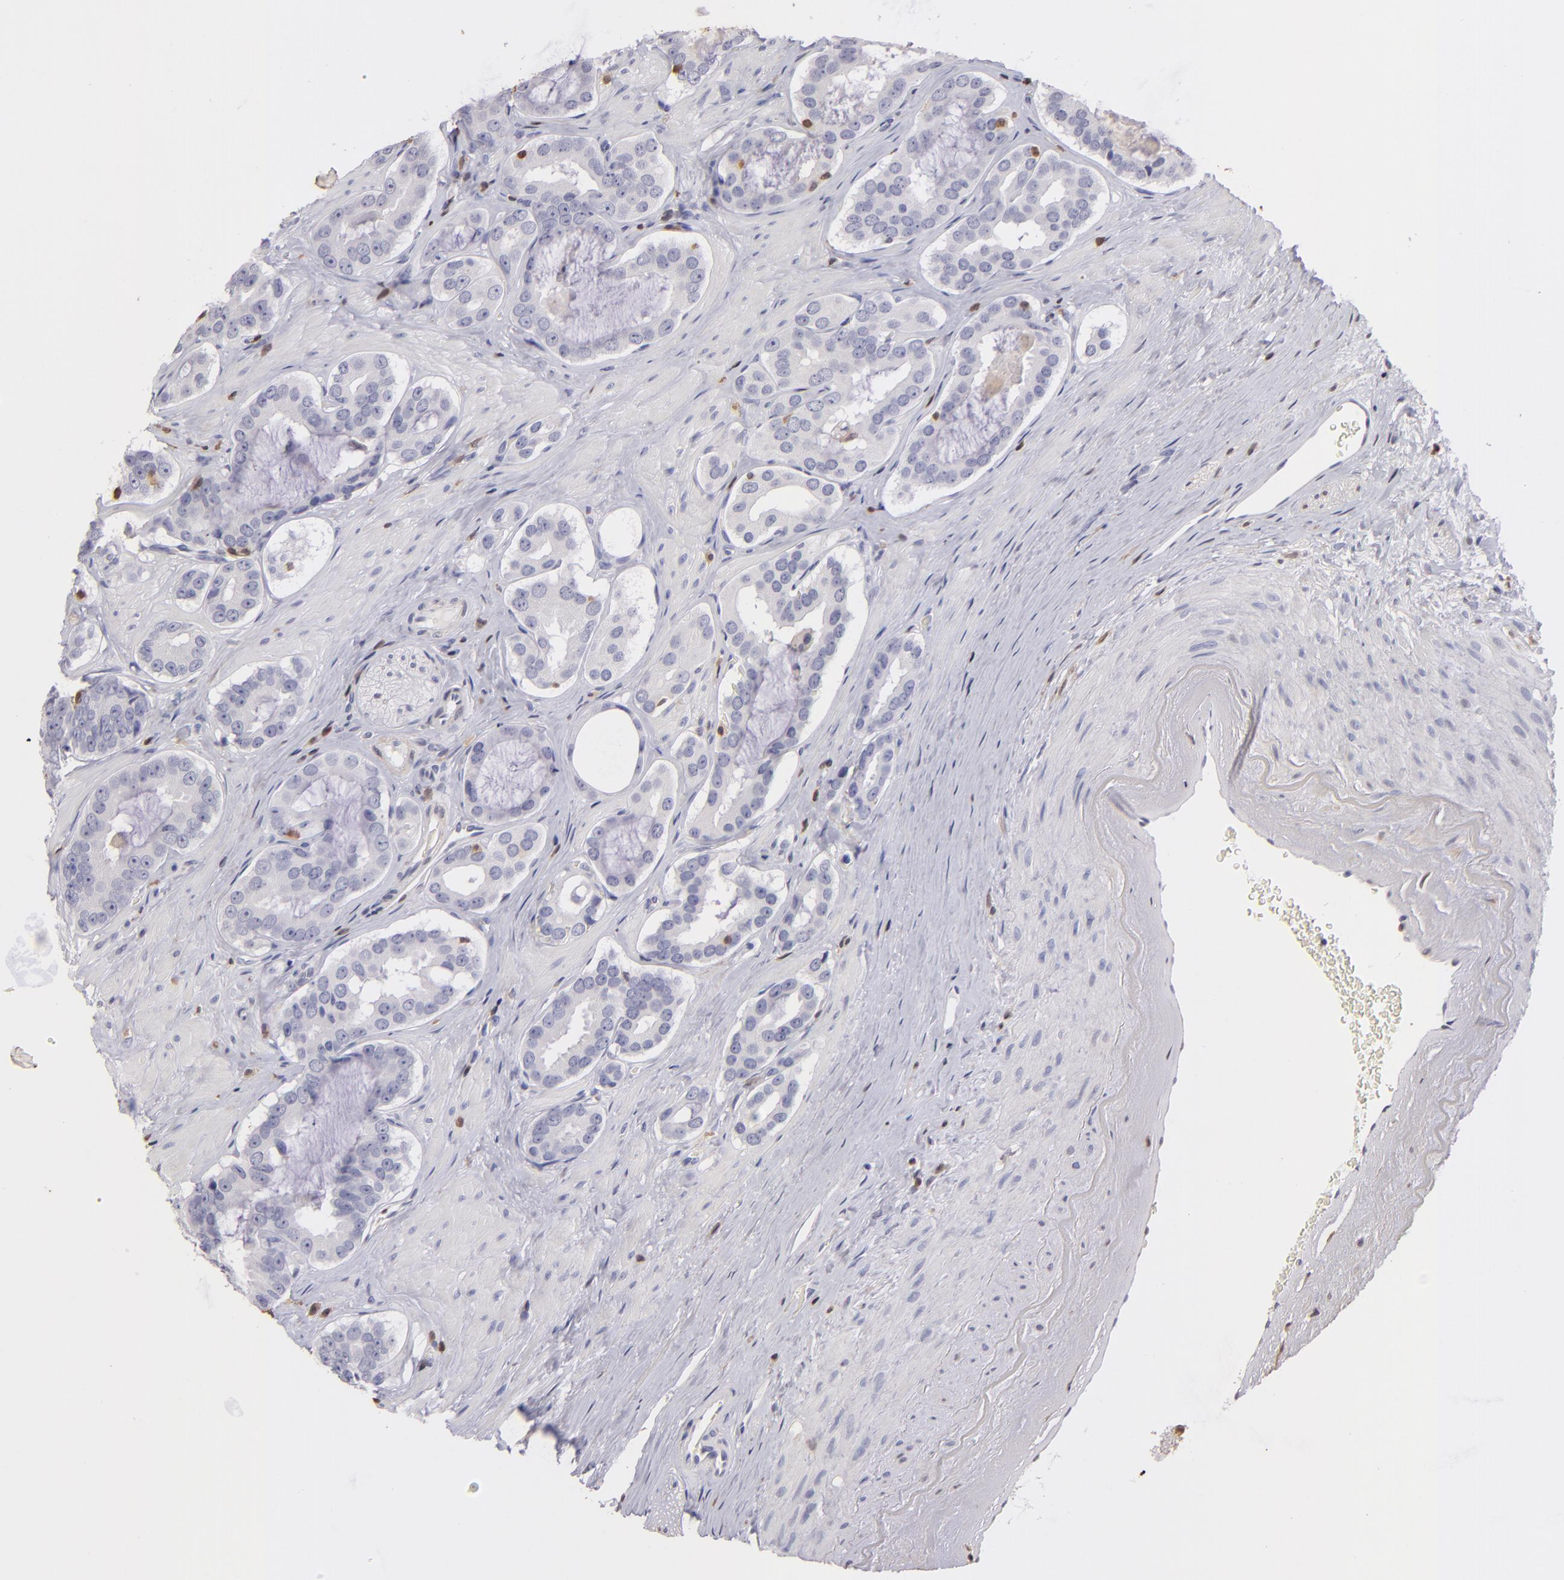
{"staining": {"intensity": "negative", "quantity": "none", "location": "none"}, "tissue": "prostate cancer", "cell_type": "Tumor cells", "image_type": "cancer", "snomed": [{"axis": "morphology", "description": "Adenocarcinoma, Low grade"}, {"axis": "topography", "description": "Prostate"}], "caption": "Immunohistochemistry micrograph of neoplastic tissue: prostate cancer stained with DAB shows no significant protein expression in tumor cells.", "gene": "S100A2", "patient": {"sex": "male", "age": 59}}